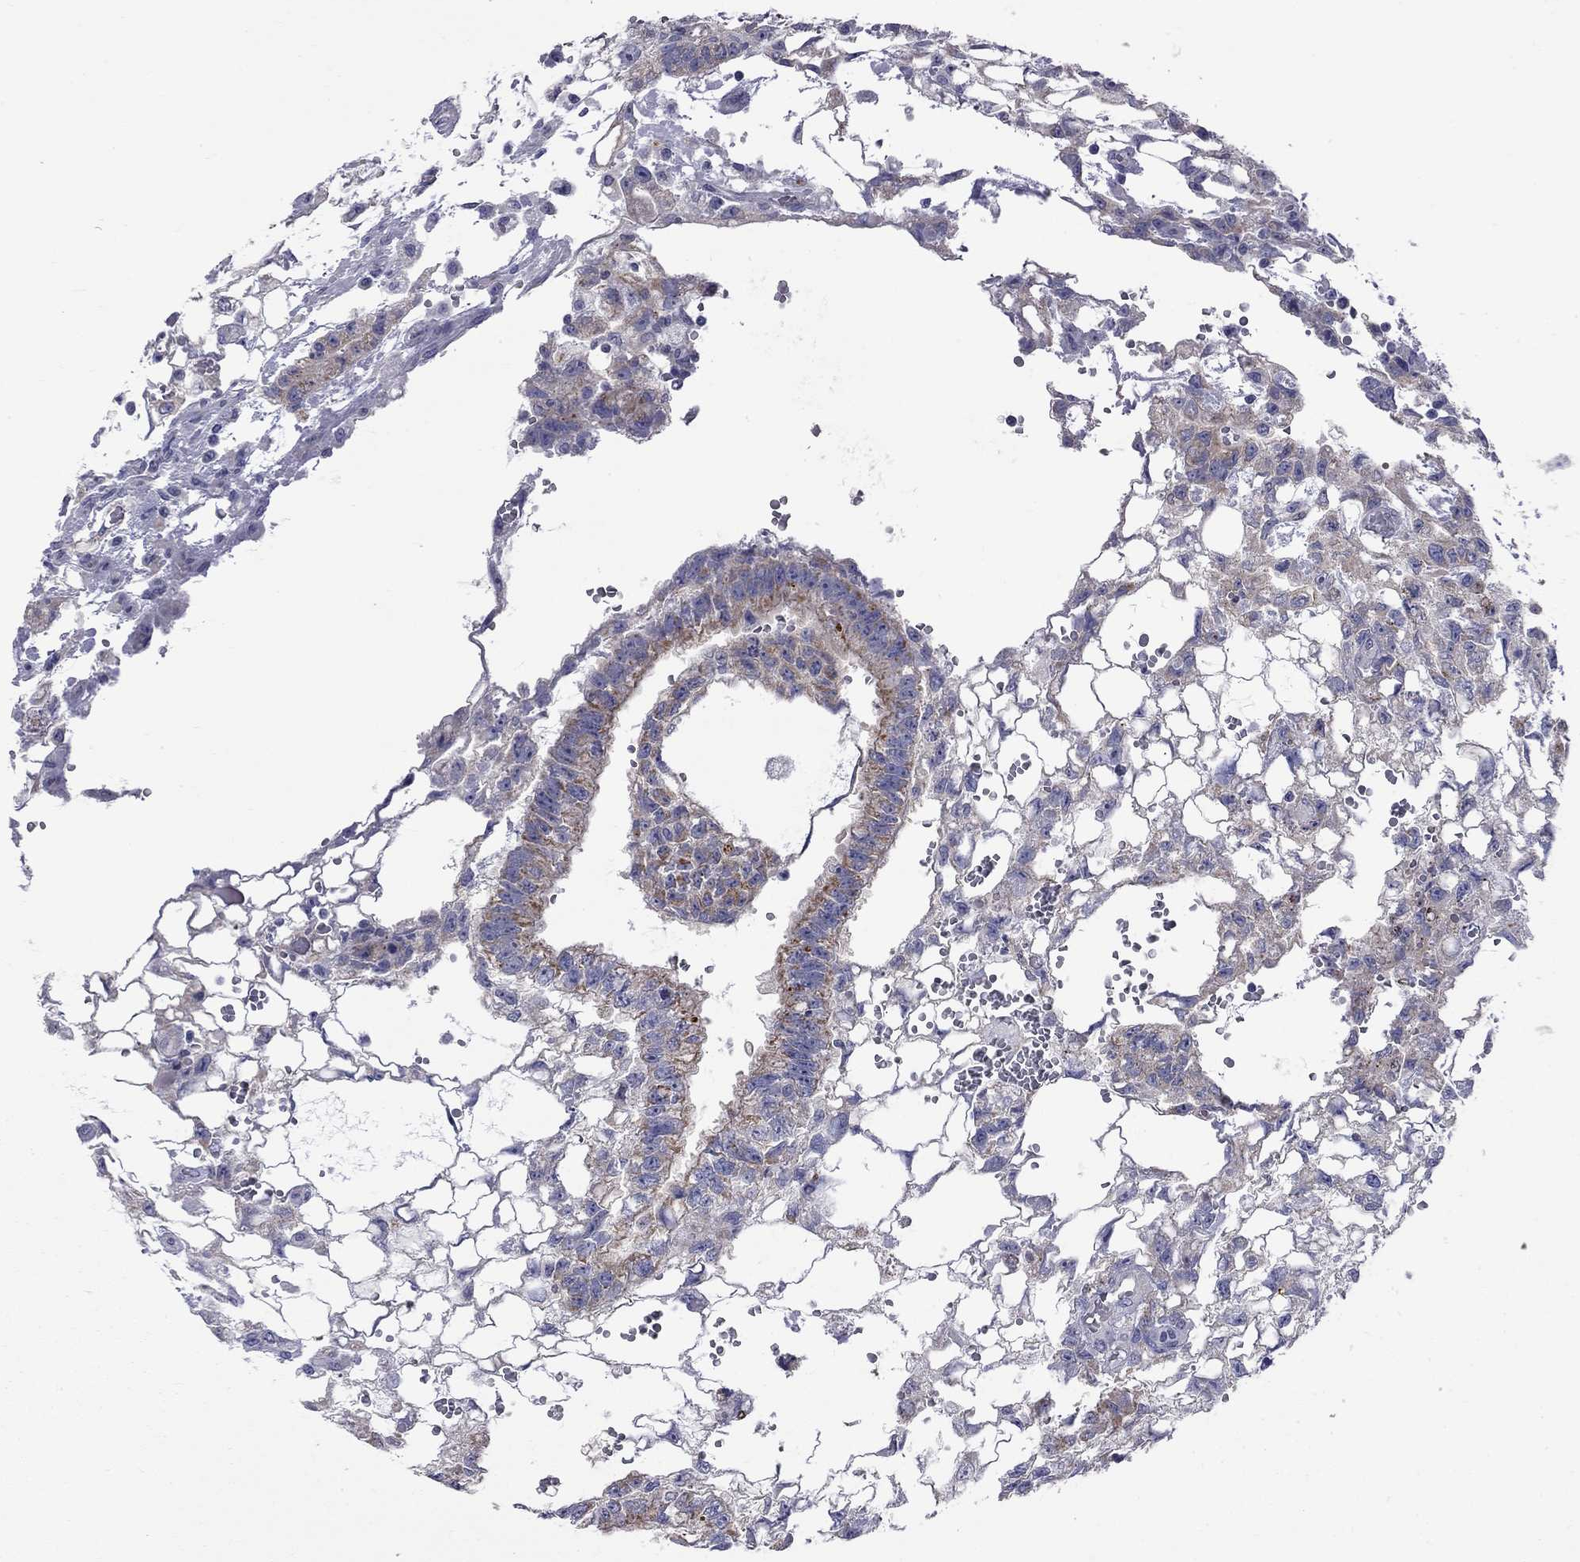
{"staining": {"intensity": "moderate", "quantity": "25%-75%", "location": "cytoplasmic/membranous"}, "tissue": "testis cancer", "cell_type": "Tumor cells", "image_type": "cancer", "snomed": [{"axis": "morphology", "description": "Carcinoma, Embryonal, NOS"}, {"axis": "topography", "description": "Testis"}], "caption": "Immunohistochemistry (IHC) (DAB (3,3'-diaminobenzidine)) staining of human testis cancer (embryonal carcinoma) shows moderate cytoplasmic/membranous protein staining in approximately 25%-75% of tumor cells.", "gene": "ABCB4", "patient": {"sex": "male", "age": 32}}